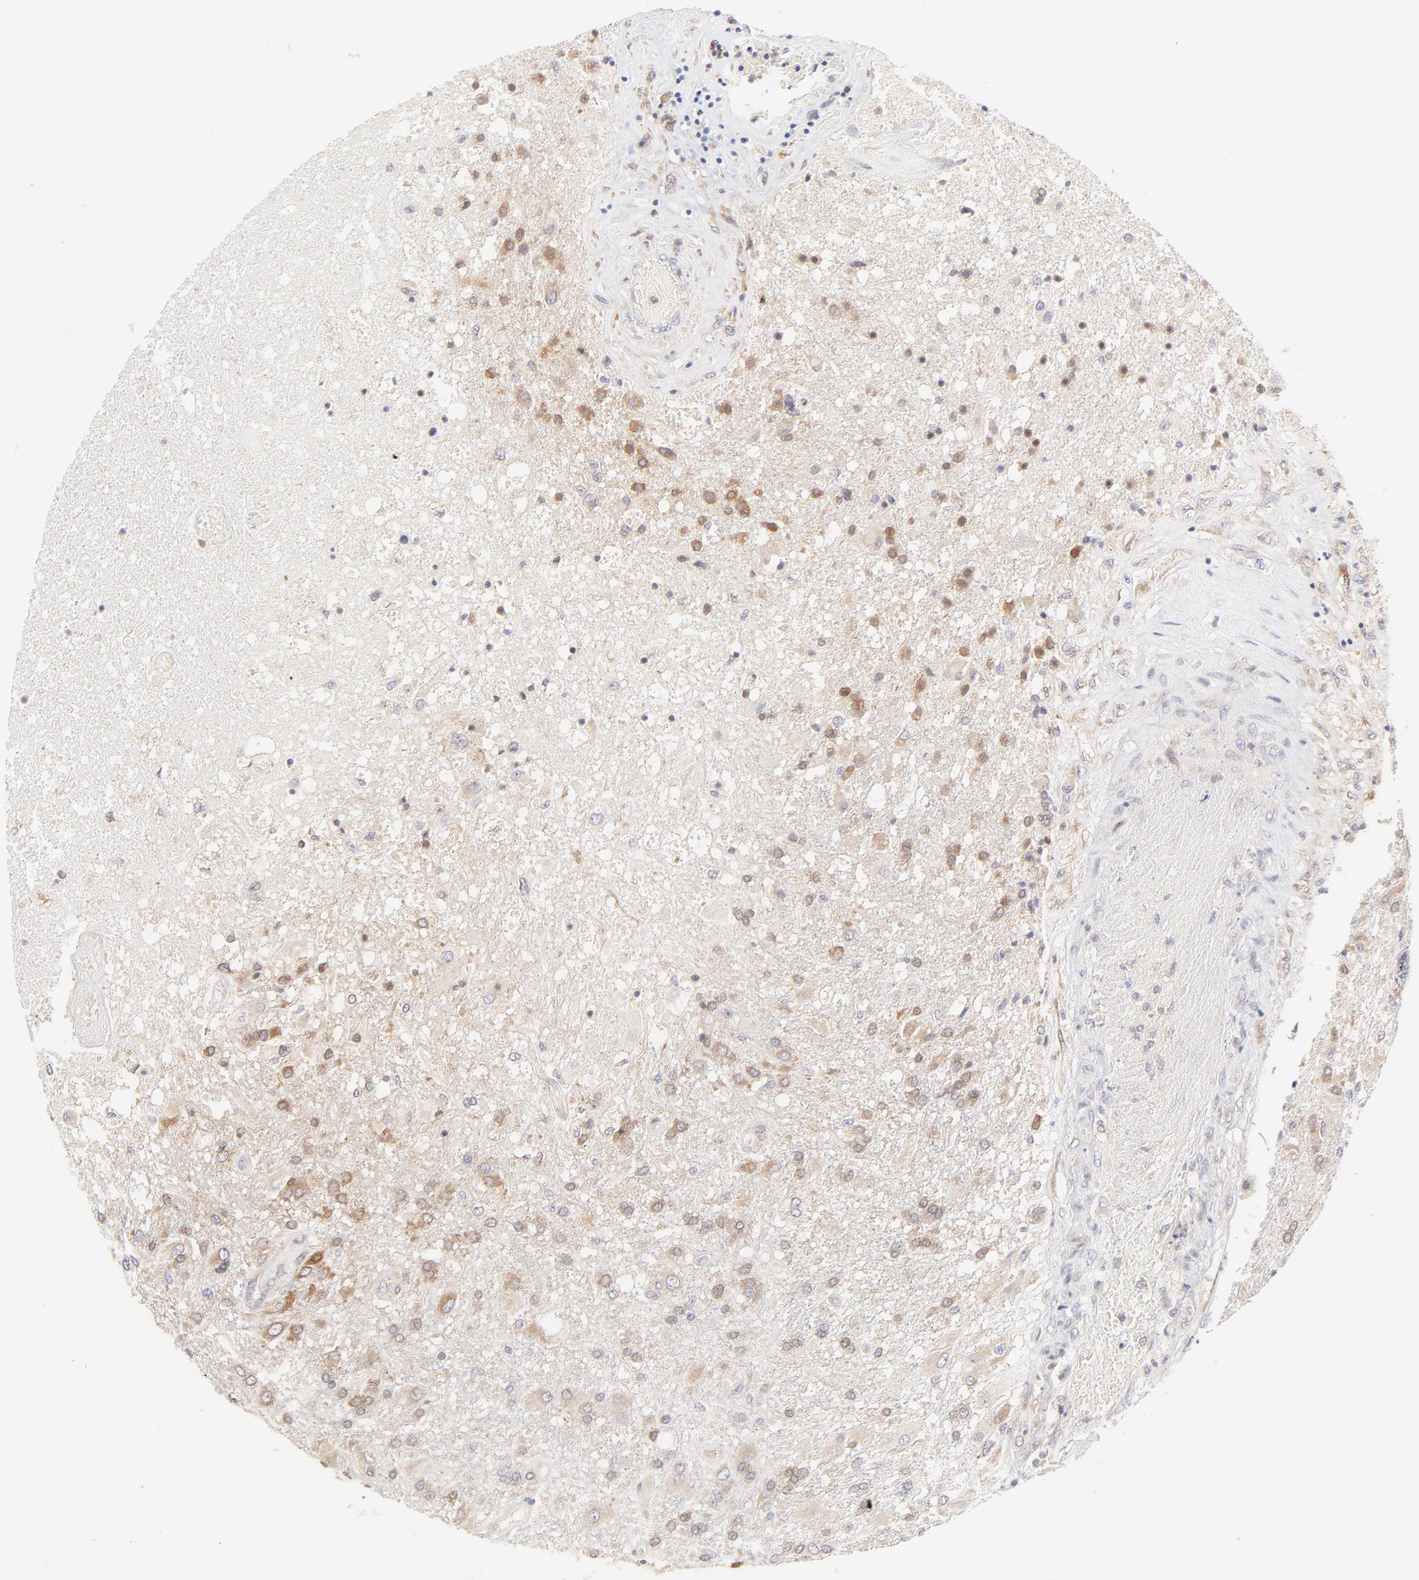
{"staining": {"intensity": "moderate", "quantity": ">75%", "location": "cytoplasmic/membranous"}, "tissue": "glioma", "cell_type": "Tumor cells", "image_type": "cancer", "snomed": [{"axis": "morphology", "description": "Glioma, malignant, High grade"}, {"axis": "topography", "description": "Cerebral cortex"}], "caption": "Moderate cytoplasmic/membranous expression is seen in about >75% of tumor cells in glioma.", "gene": "RPS6KA1", "patient": {"sex": "male", "age": 79}}